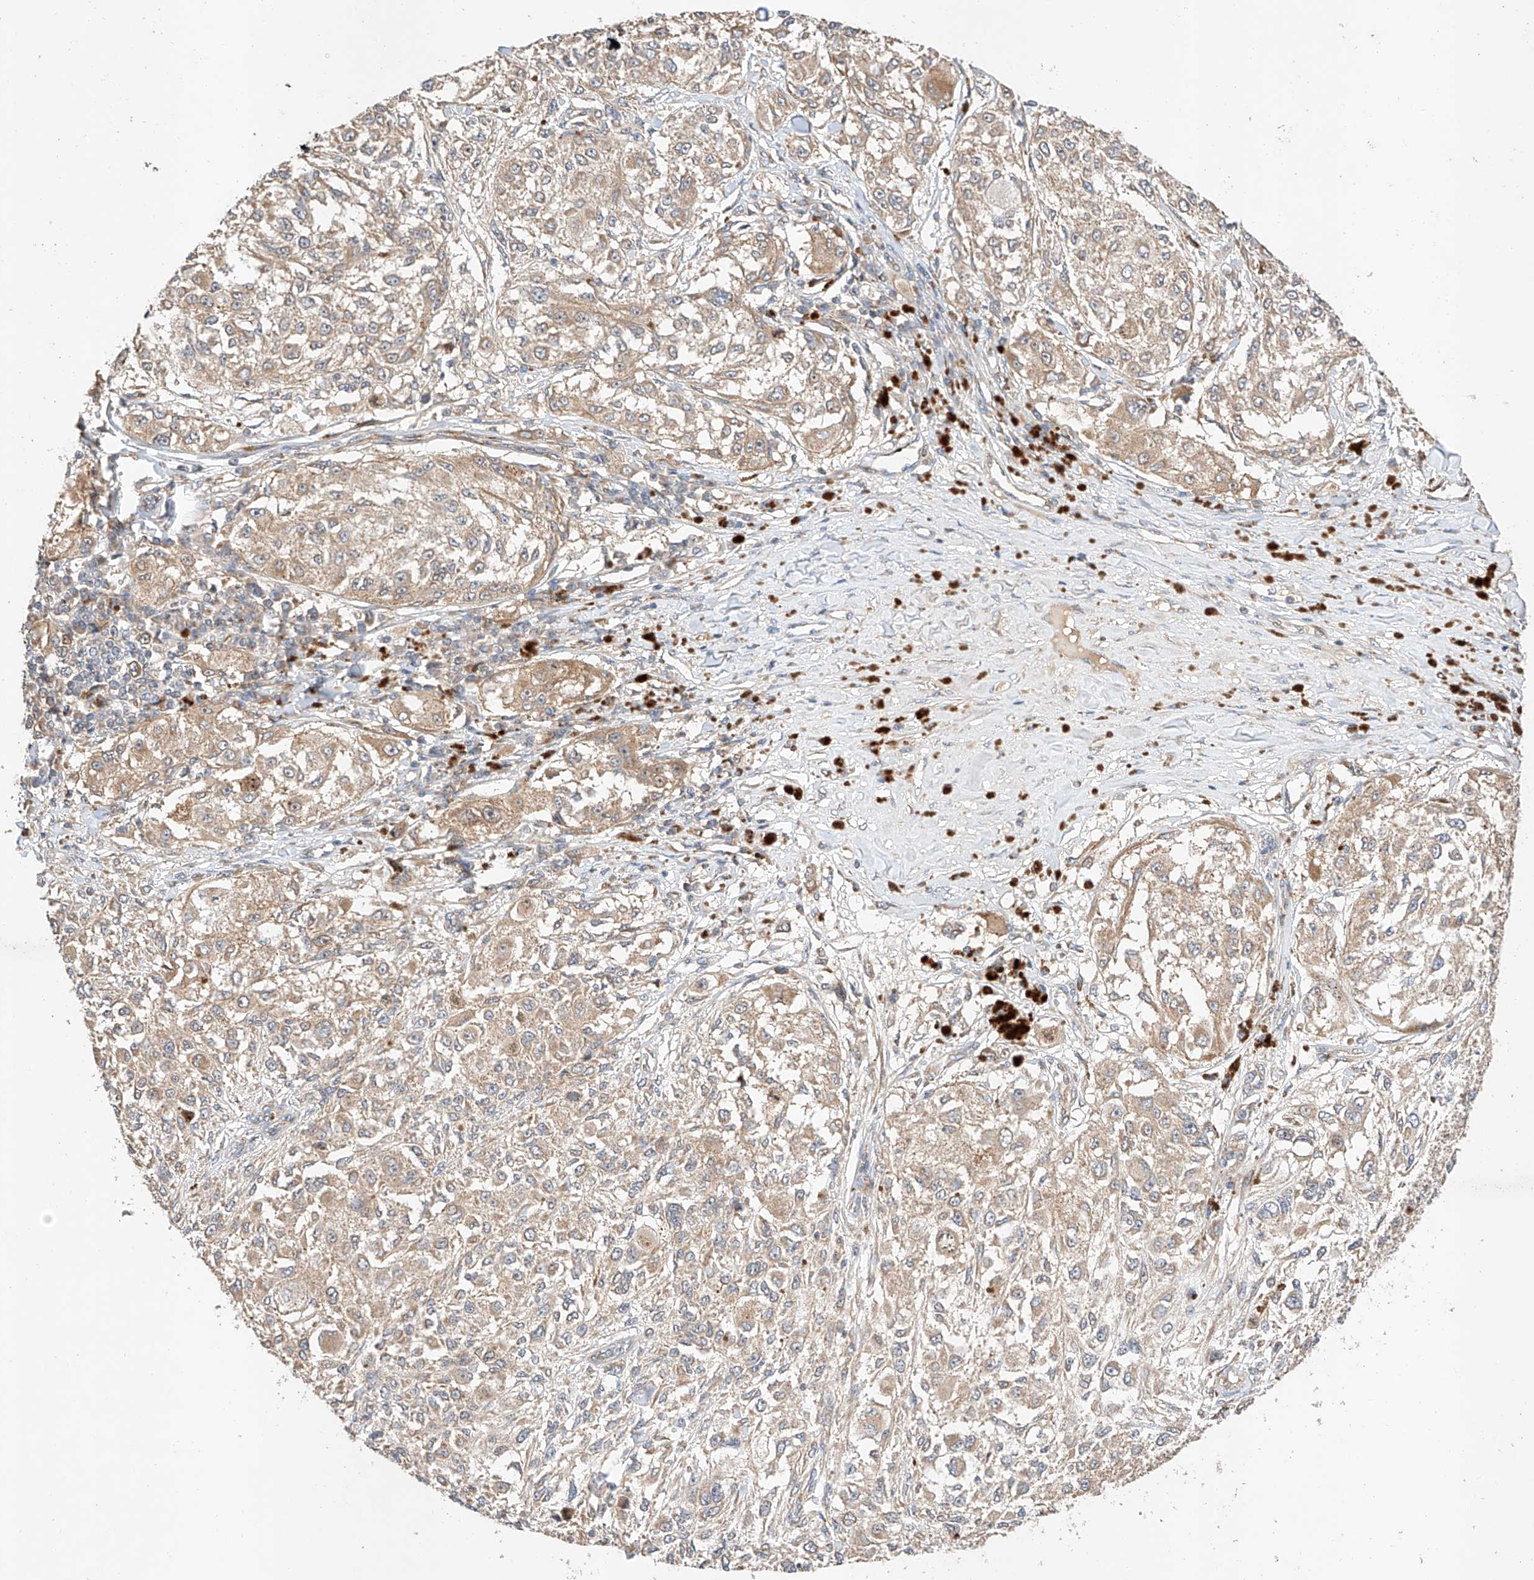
{"staining": {"intensity": "weak", "quantity": "25%-75%", "location": "cytoplasmic/membranous"}, "tissue": "melanoma", "cell_type": "Tumor cells", "image_type": "cancer", "snomed": [{"axis": "morphology", "description": "Necrosis, NOS"}, {"axis": "morphology", "description": "Malignant melanoma, NOS"}, {"axis": "topography", "description": "Skin"}], "caption": "Melanoma tissue demonstrates weak cytoplasmic/membranous staining in about 25%-75% of tumor cells, visualized by immunohistochemistry.", "gene": "RAB23", "patient": {"sex": "female", "age": 87}}